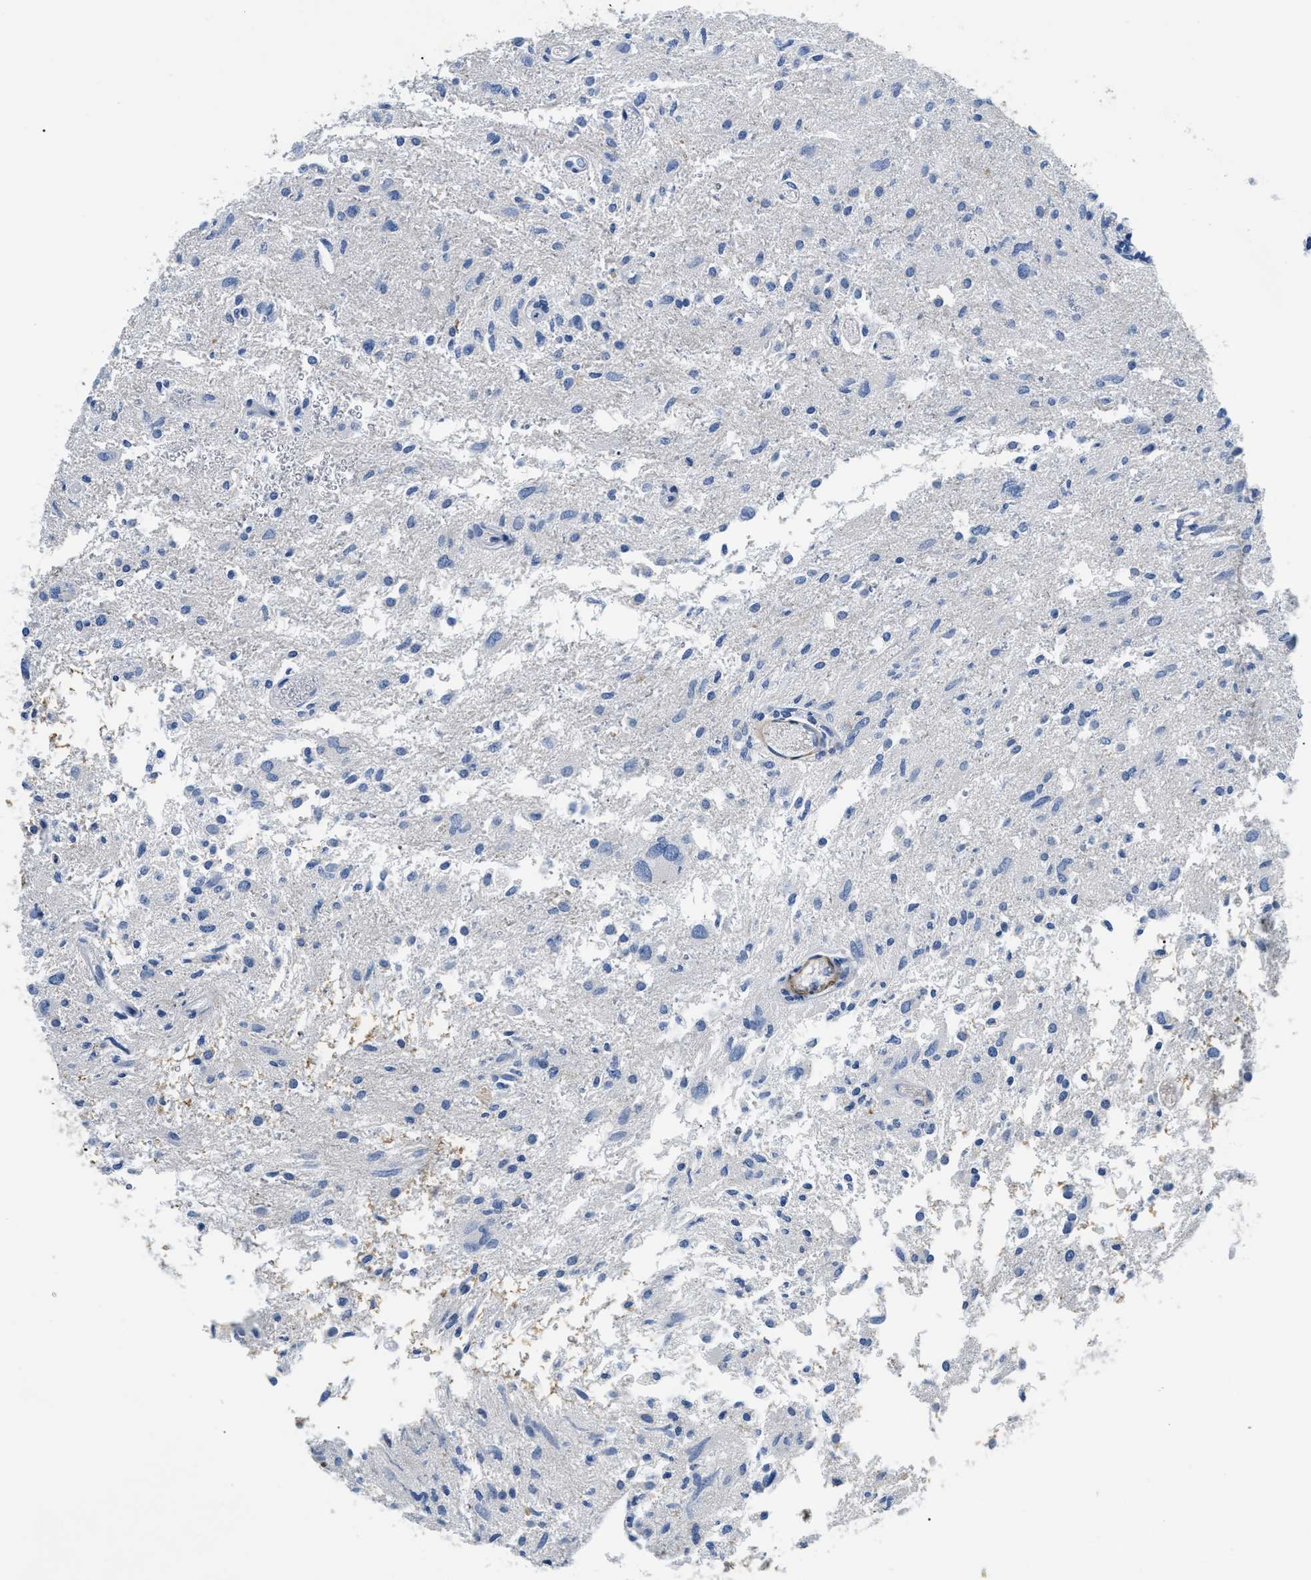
{"staining": {"intensity": "negative", "quantity": "none", "location": "none"}, "tissue": "glioma", "cell_type": "Tumor cells", "image_type": "cancer", "snomed": [{"axis": "morphology", "description": "Glioma, malignant, High grade"}, {"axis": "topography", "description": "Brain"}], "caption": "Micrograph shows no protein expression in tumor cells of high-grade glioma (malignant) tissue.", "gene": "DHX58", "patient": {"sex": "female", "age": 59}}